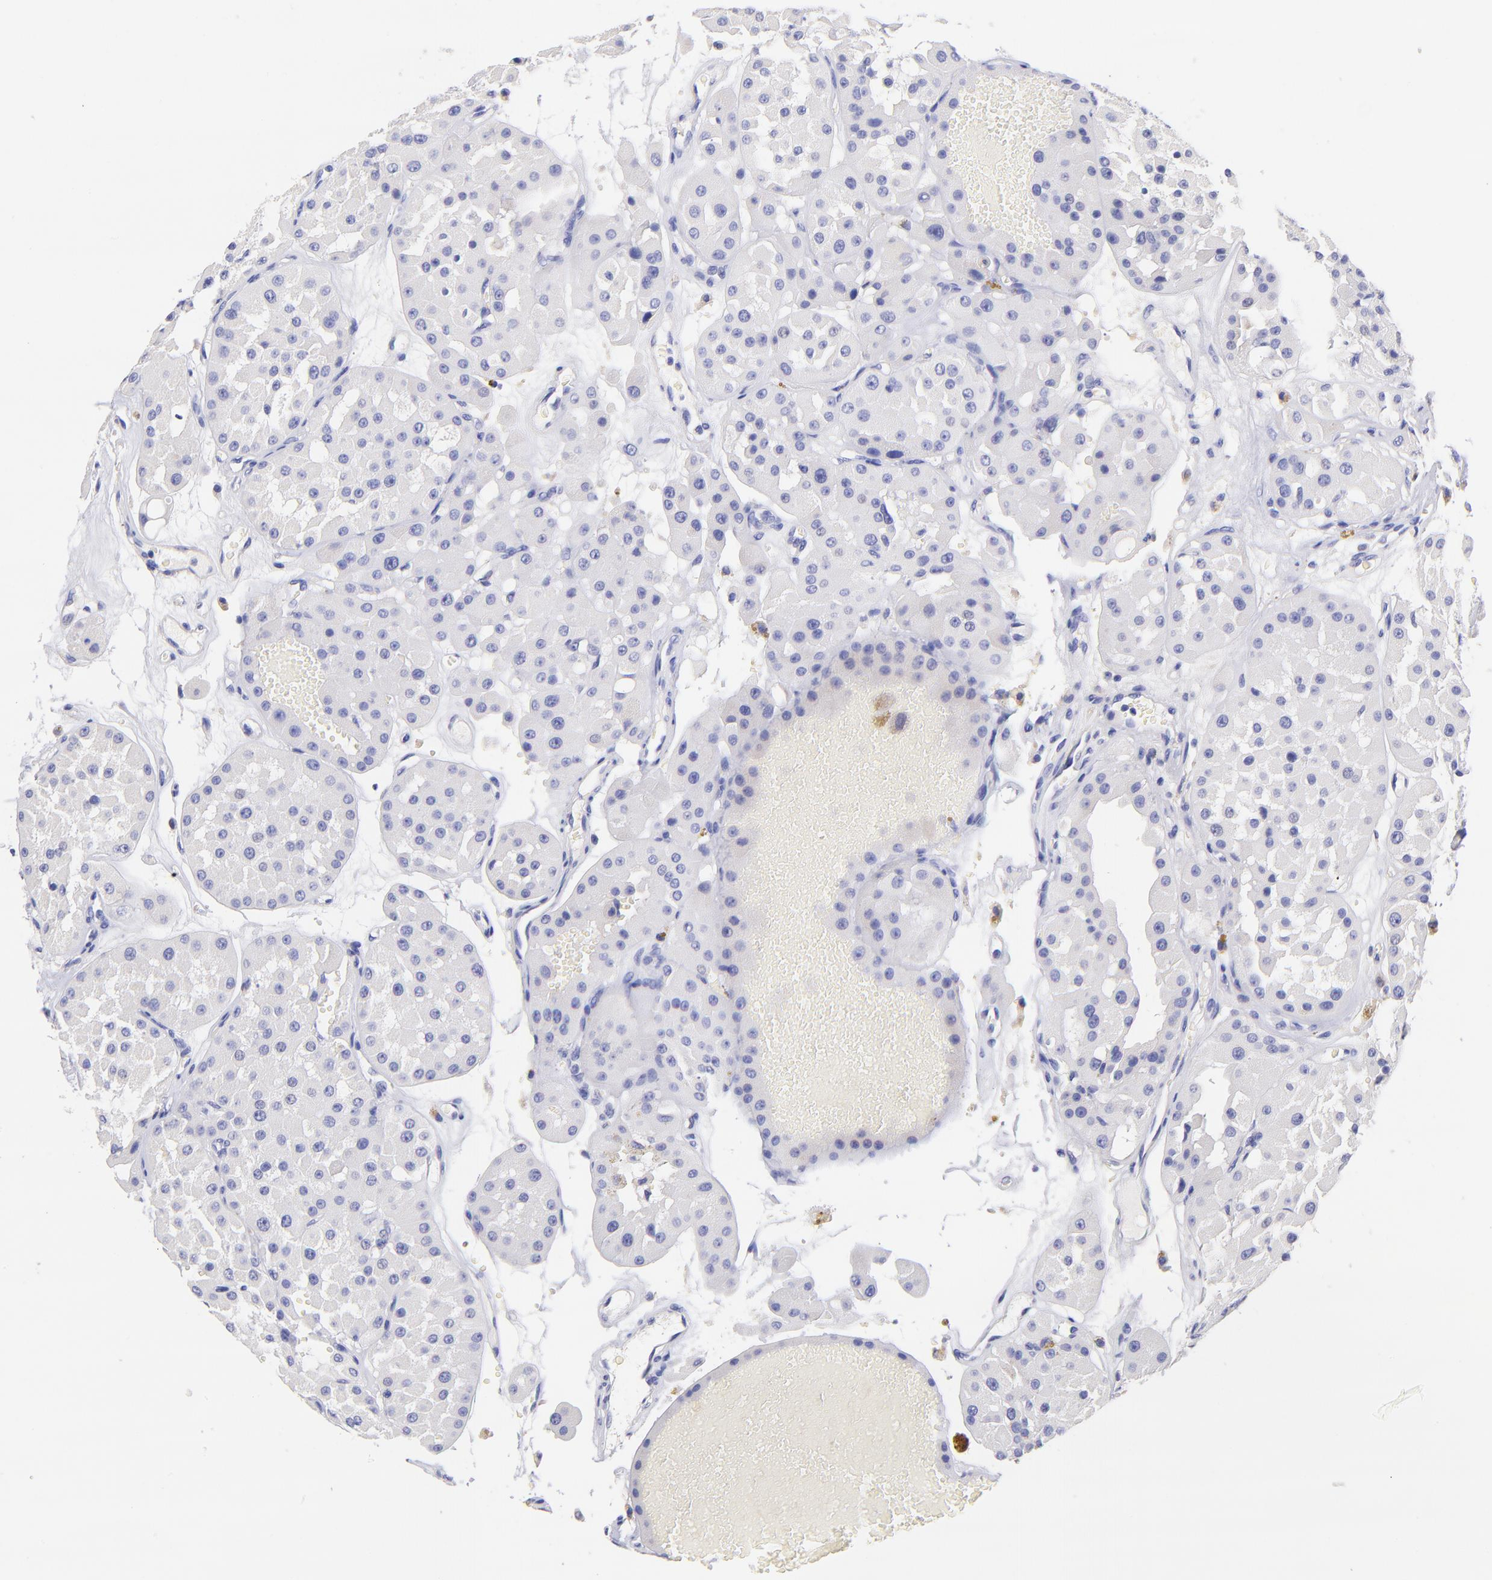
{"staining": {"intensity": "negative", "quantity": "none", "location": "none"}, "tissue": "renal cancer", "cell_type": "Tumor cells", "image_type": "cancer", "snomed": [{"axis": "morphology", "description": "Adenocarcinoma, uncertain malignant potential"}, {"axis": "topography", "description": "Kidney"}], "caption": "Micrograph shows no significant protein positivity in tumor cells of adenocarcinoma,  uncertain malignant potential (renal).", "gene": "RAB3B", "patient": {"sex": "male", "age": 63}}